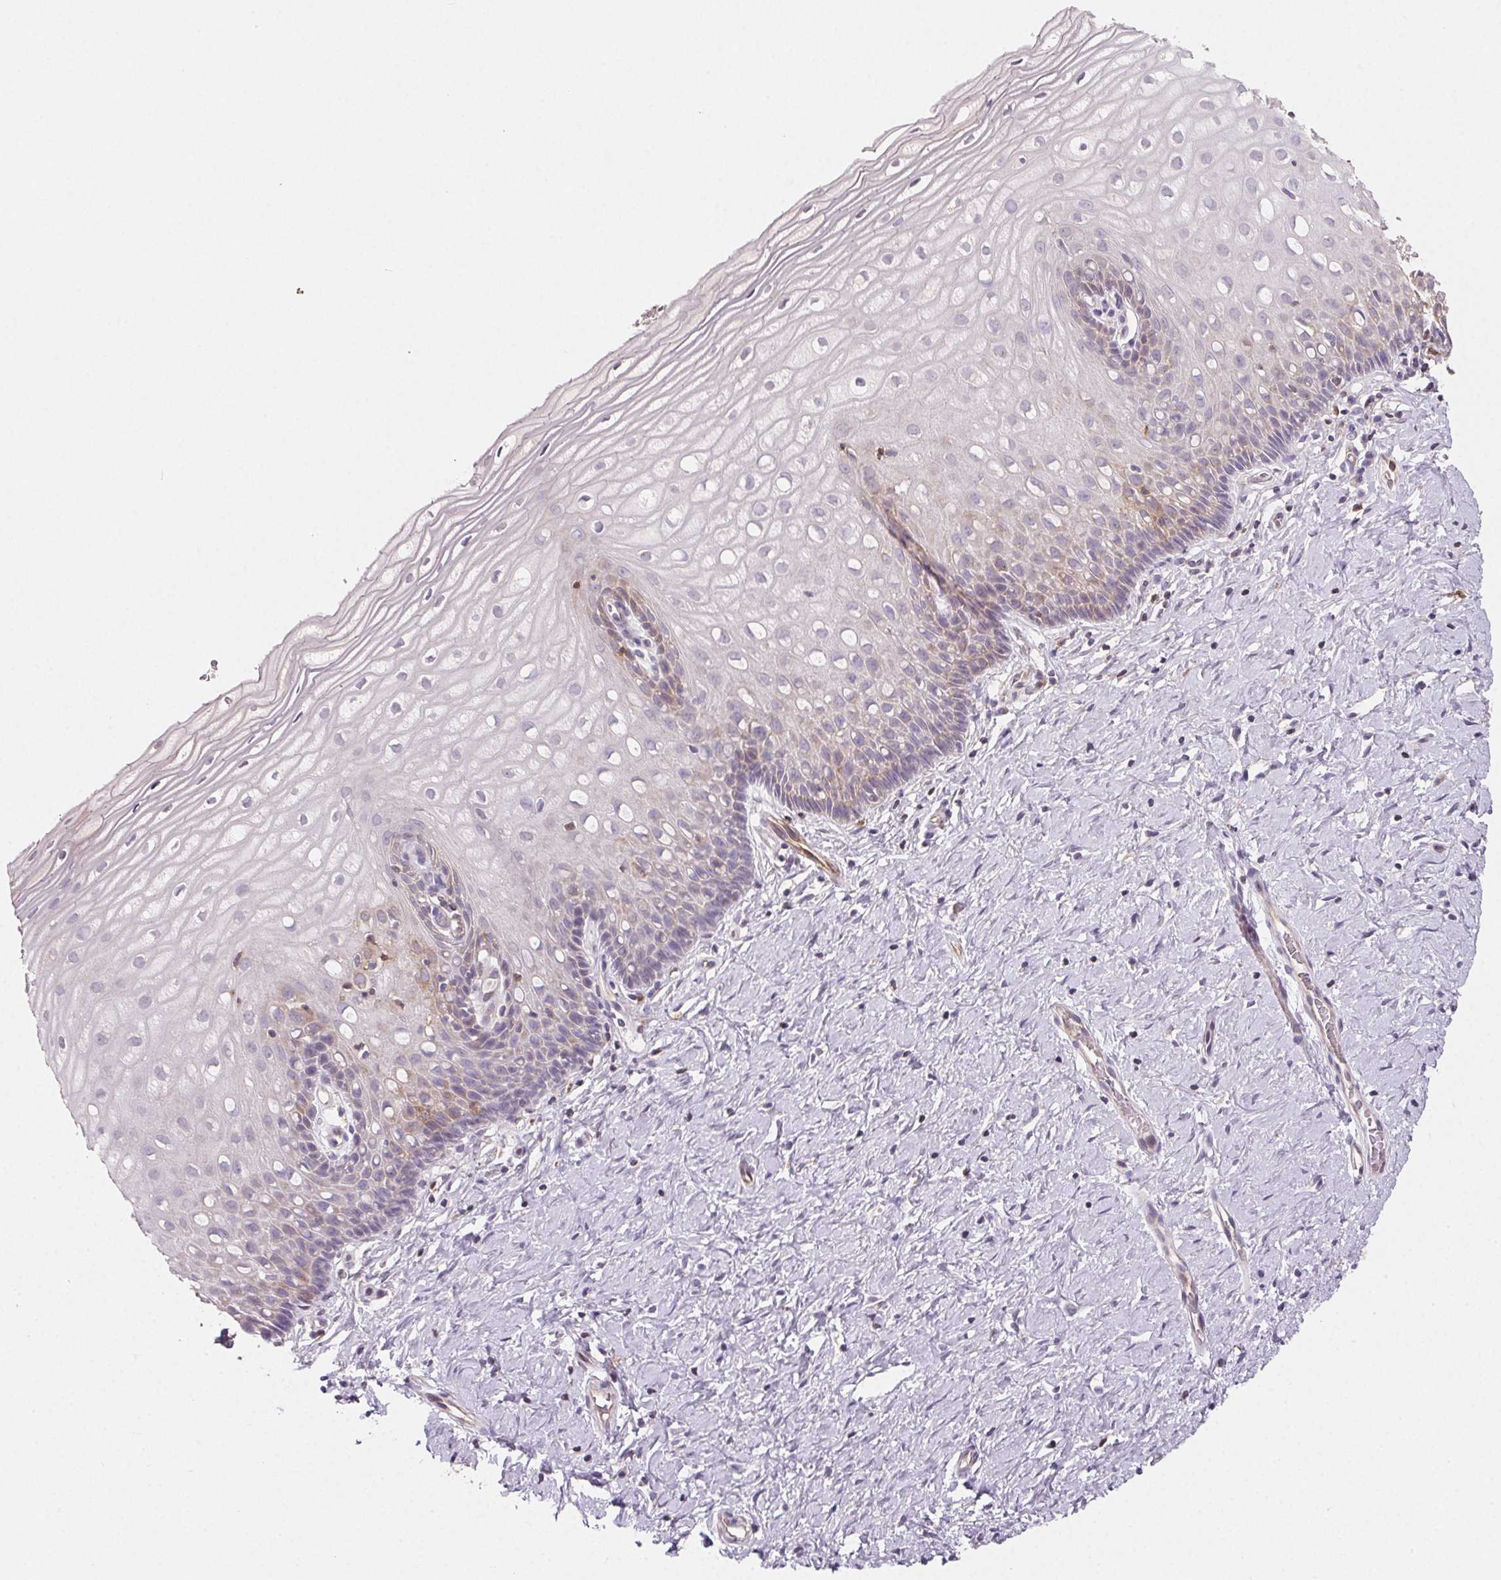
{"staining": {"intensity": "negative", "quantity": "none", "location": "none"}, "tissue": "cervix", "cell_type": "Glandular cells", "image_type": "normal", "snomed": [{"axis": "morphology", "description": "Normal tissue, NOS"}, {"axis": "topography", "description": "Cervix"}], "caption": "The immunohistochemistry (IHC) histopathology image has no significant expression in glandular cells of cervix.", "gene": "GBP1", "patient": {"sex": "female", "age": 37}}